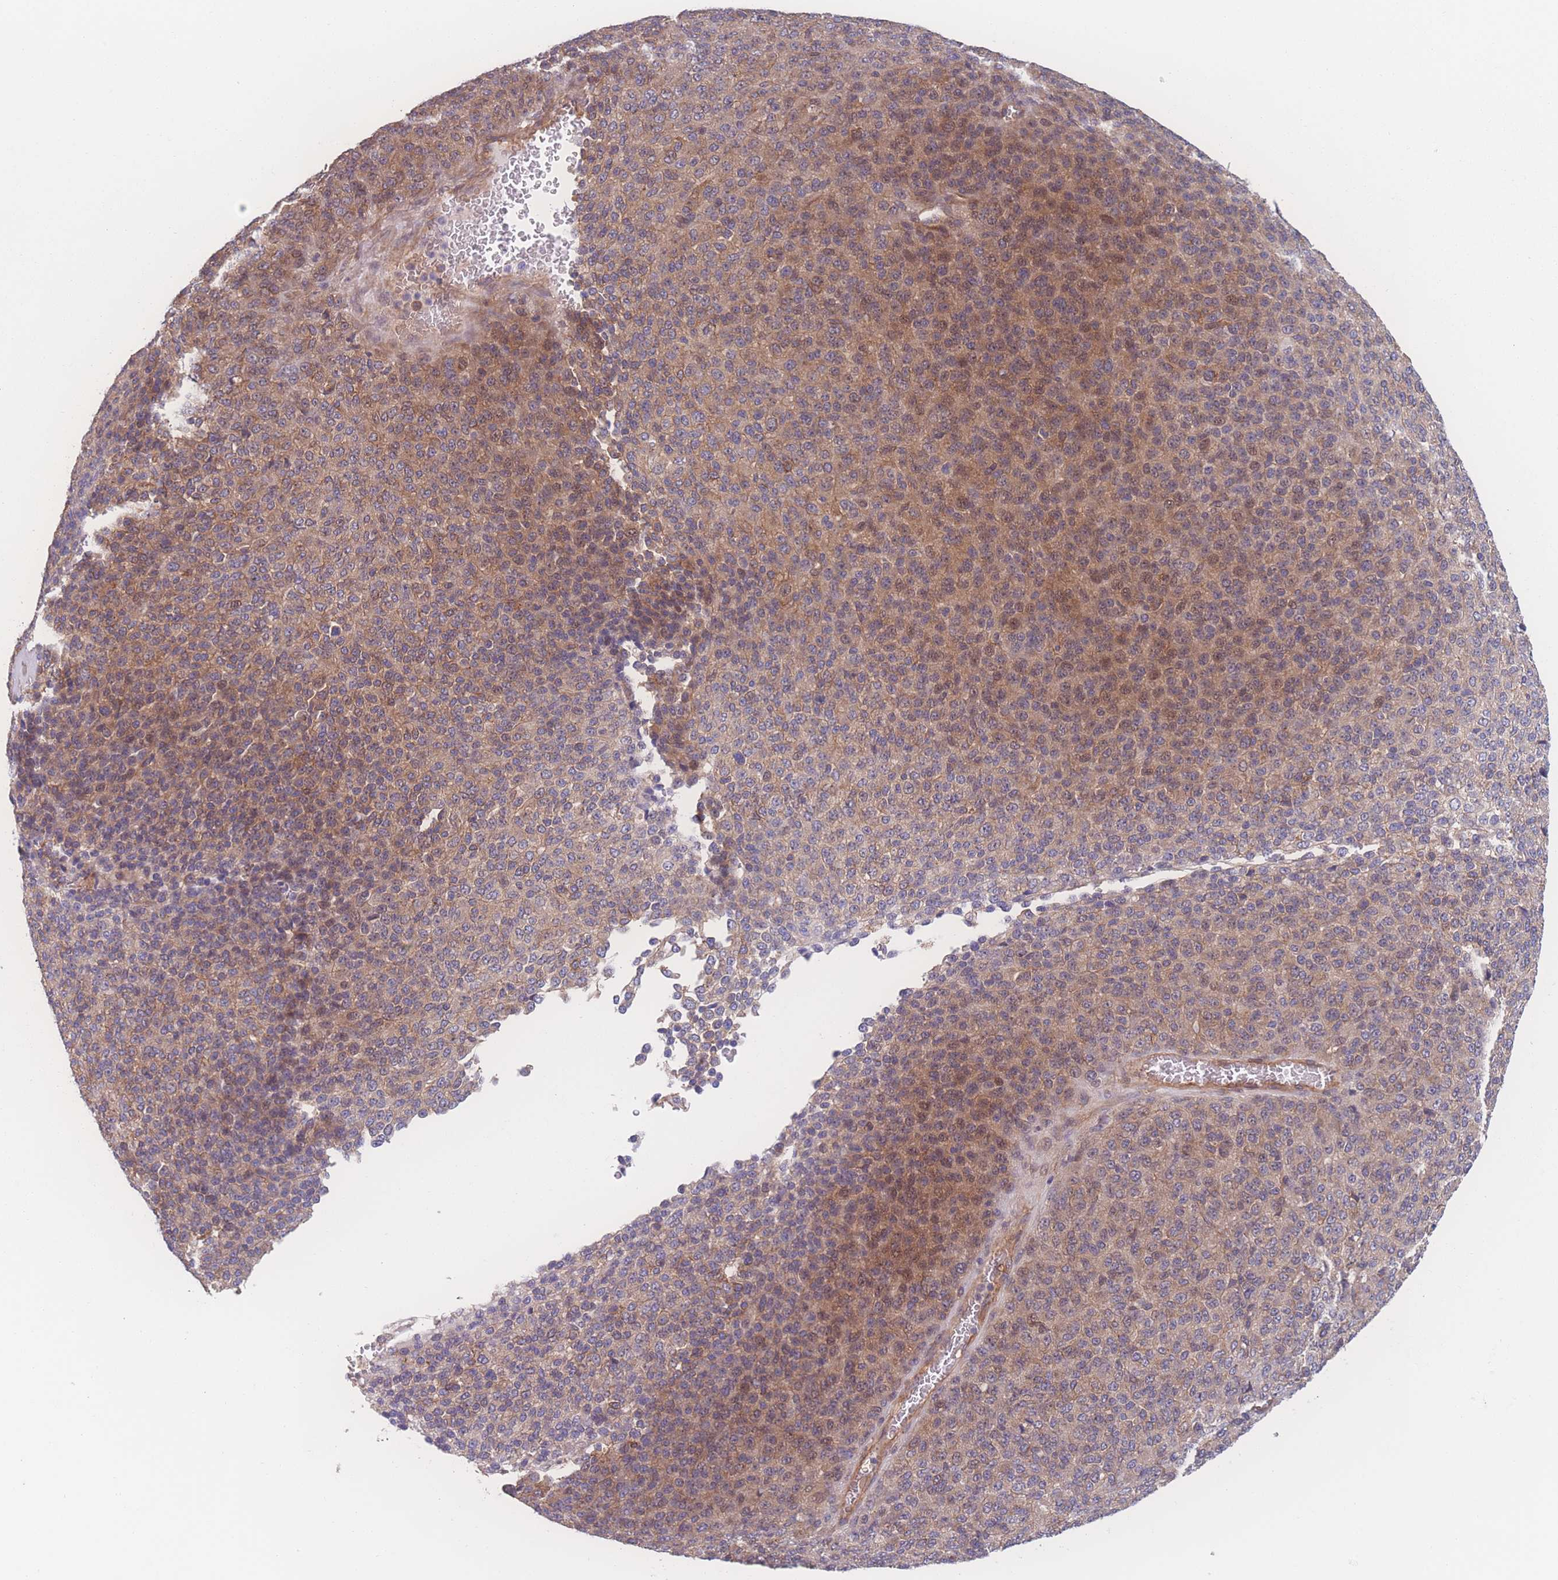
{"staining": {"intensity": "moderate", "quantity": "25%-75%", "location": "cytoplasmic/membranous"}, "tissue": "melanoma", "cell_type": "Tumor cells", "image_type": "cancer", "snomed": [{"axis": "morphology", "description": "Malignant melanoma, Metastatic site"}, {"axis": "topography", "description": "Brain"}], "caption": "Malignant melanoma (metastatic site) stained with DAB (3,3'-diaminobenzidine) IHC demonstrates medium levels of moderate cytoplasmic/membranous staining in approximately 25%-75% of tumor cells. (brown staining indicates protein expression, while blue staining denotes nuclei).", "gene": "CFAP97", "patient": {"sex": "female", "age": 56}}